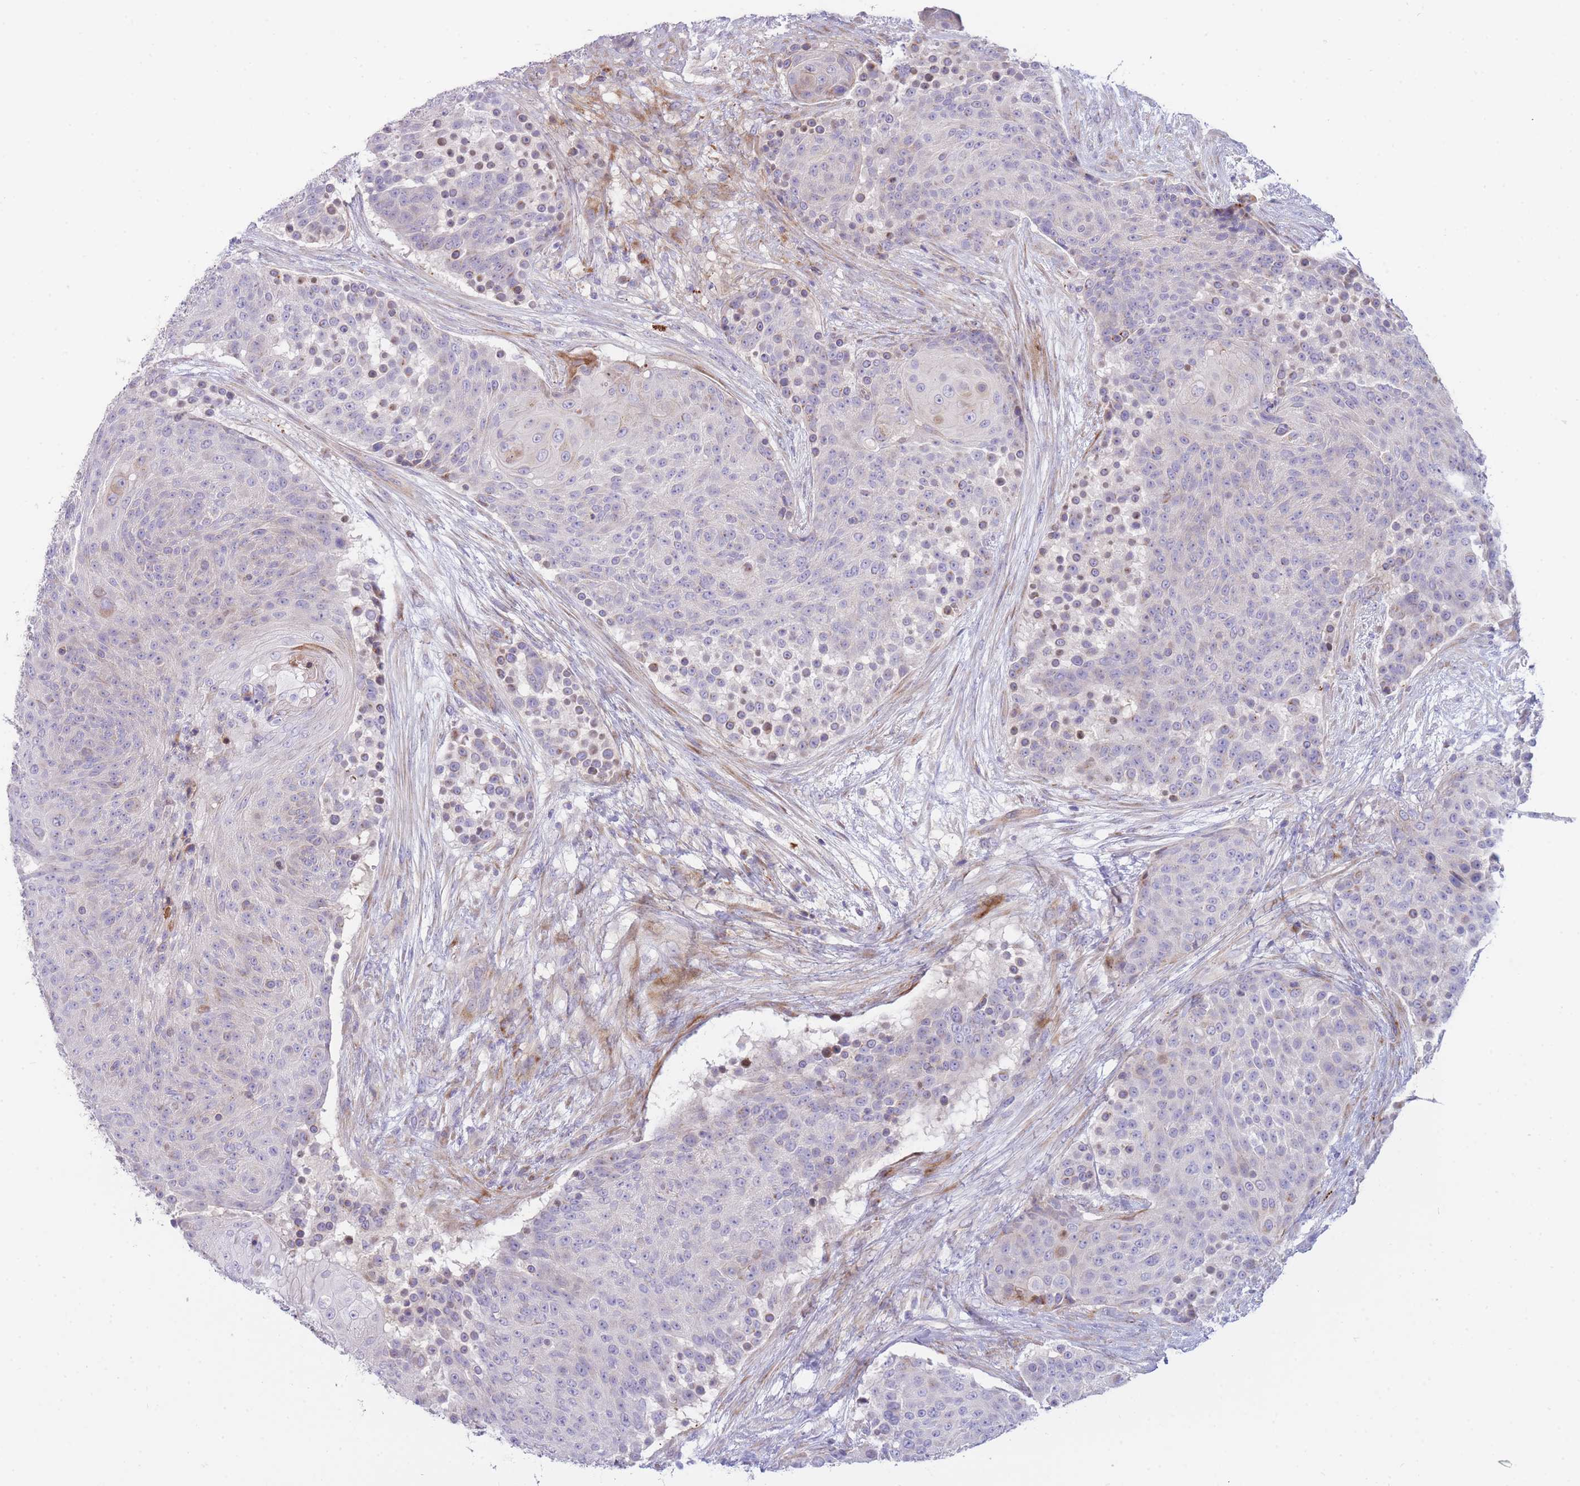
{"staining": {"intensity": "negative", "quantity": "none", "location": "none"}, "tissue": "urothelial cancer", "cell_type": "Tumor cells", "image_type": "cancer", "snomed": [{"axis": "morphology", "description": "Urothelial carcinoma, High grade"}, {"axis": "topography", "description": "Urinary bladder"}], "caption": "DAB (3,3'-diaminobenzidine) immunohistochemical staining of urothelial cancer exhibits no significant expression in tumor cells. The staining is performed using DAB (3,3'-diaminobenzidine) brown chromogen with nuclei counter-stained in using hematoxylin.", "gene": "ATP5MC2", "patient": {"sex": "female", "age": 63}}